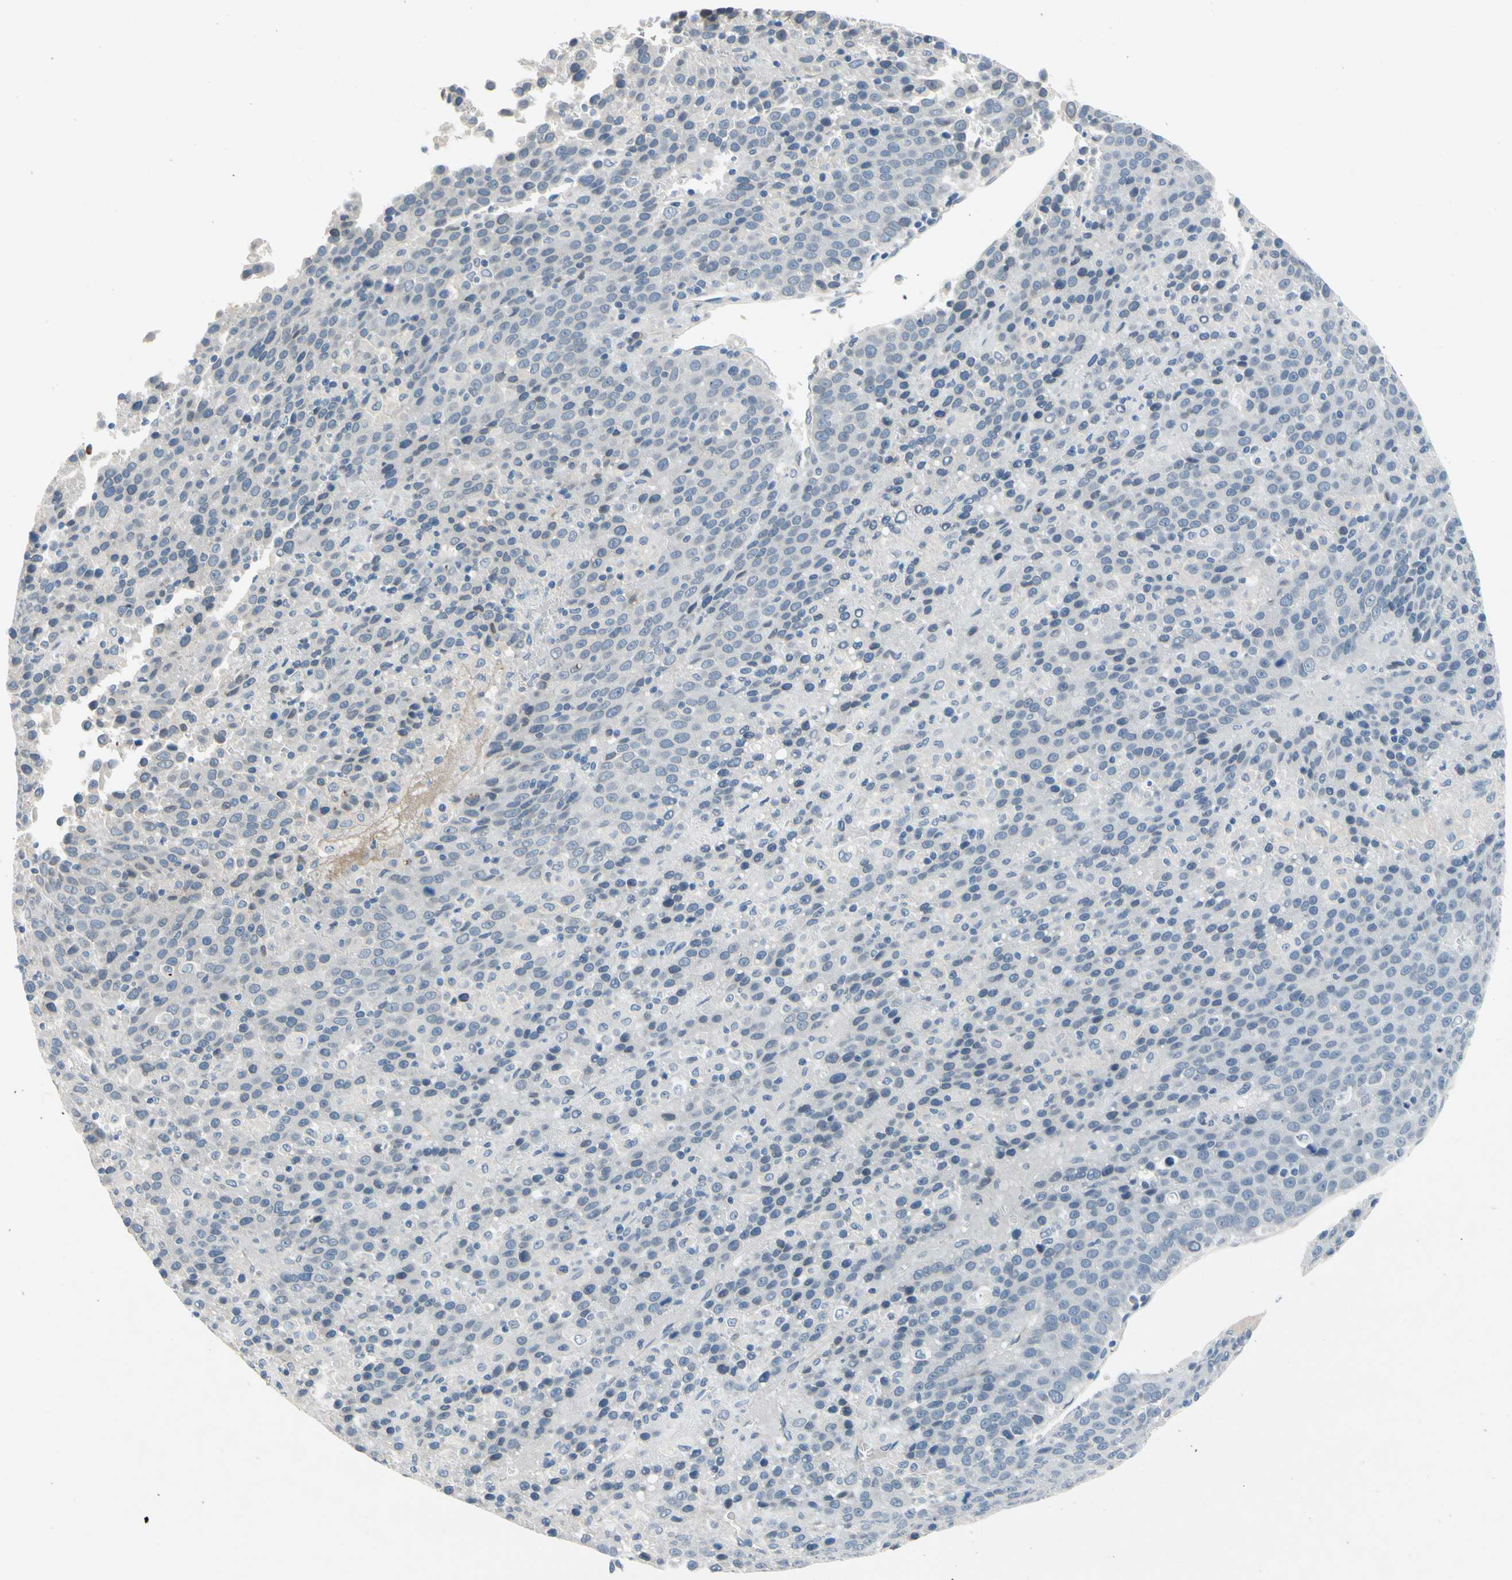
{"staining": {"intensity": "negative", "quantity": "none", "location": "none"}, "tissue": "liver cancer", "cell_type": "Tumor cells", "image_type": "cancer", "snomed": [{"axis": "morphology", "description": "Carcinoma, Hepatocellular, NOS"}, {"axis": "topography", "description": "Liver"}], "caption": "IHC of liver hepatocellular carcinoma reveals no positivity in tumor cells.", "gene": "CNDP1", "patient": {"sex": "female", "age": 53}}